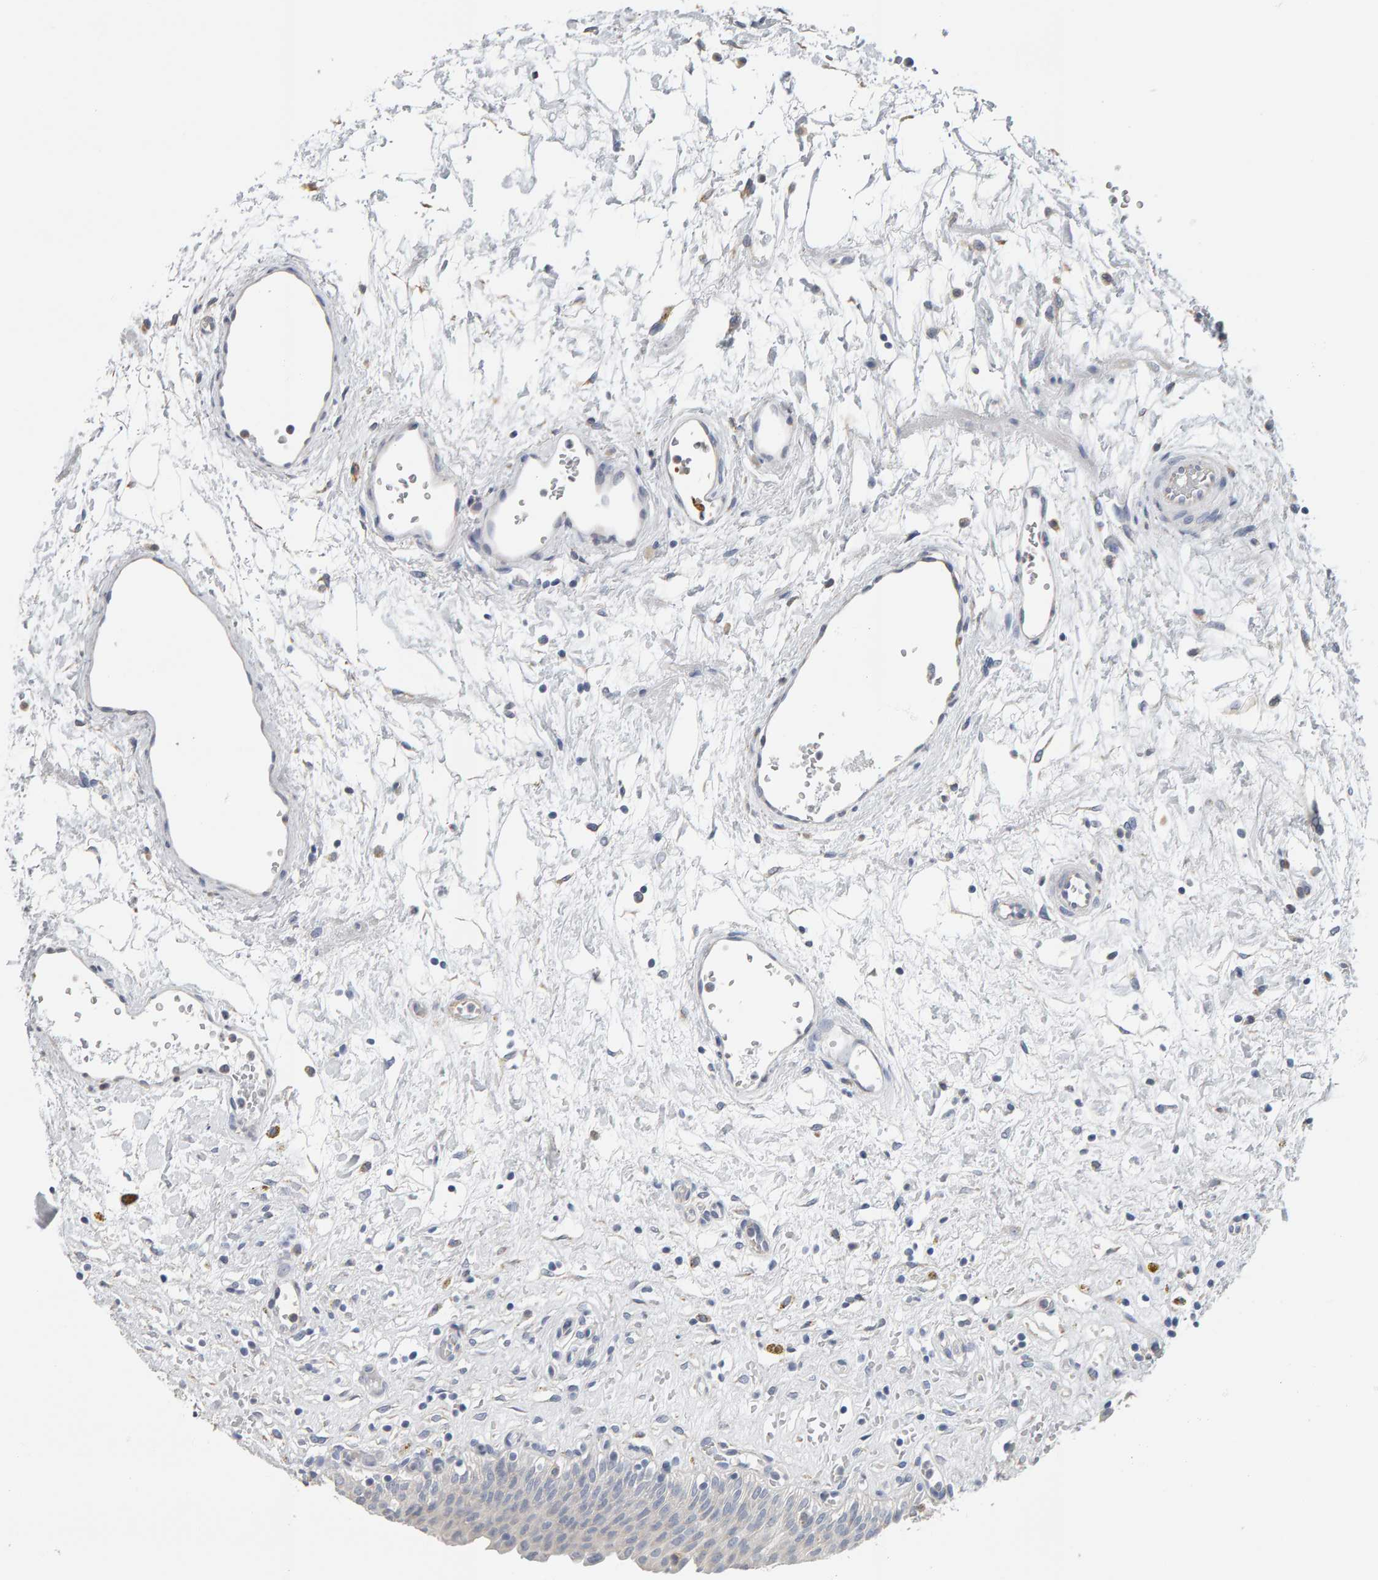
{"staining": {"intensity": "negative", "quantity": "none", "location": "none"}, "tissue": "urinary bladder", "cell_type": "Urothelial cells", "image_type": "normal", "snomed": [{"axis": "morphology", "description": "Urothelial carcinoma, High grade"}, {"axis": "topography", "description": "Urinary bladder"}], "caption": "The photomicrograph displays no staining of urothelial cells in normal urinary bladder. (IHC, brightfield microscopy, high magnification).", "gene": "ADHFE1", "patient": {"sex": "male", "age": 46}}